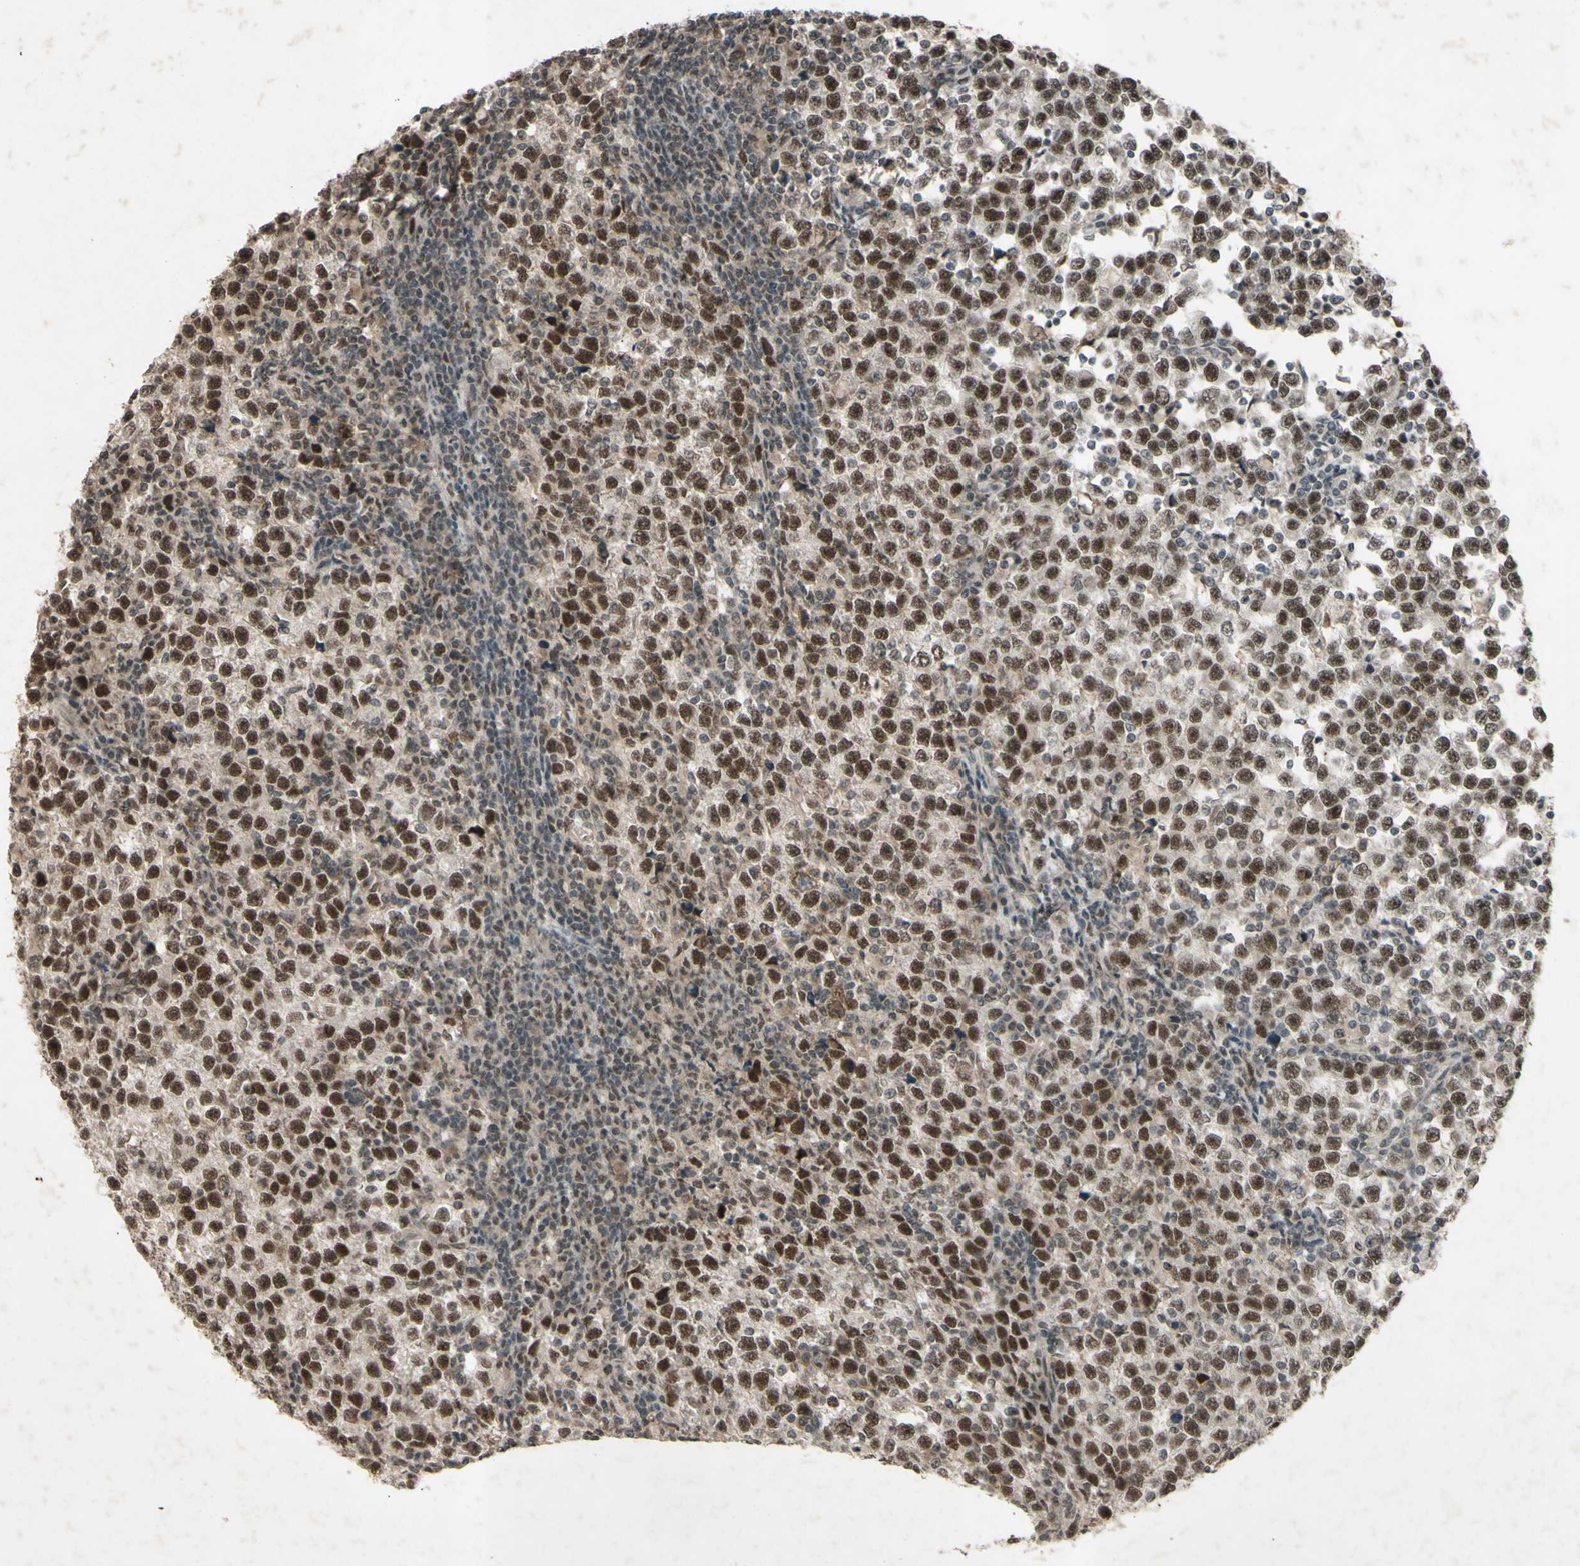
{"staining": {"intensity": "moderate", "quantity": ">75%", "location": "nuclear"}, "tissue": "testis cancer", "cell_type": "Tumor cells", "image_type": "cancer", "snomed": [{"axis": "morphology", "description": "Seminoma, NOS"}, {"axis": "topography", "description": "Testis"}], "caption": "Immunohistochemistry (DAB (3,3'-diaminobenzidine)) staining of testis cancer (seminoma) displays moderate nuclear protein expression in approximately >75% of tumor cells.", "gene": "SNW1", "patient": {"sex": "male", "age": 43}}